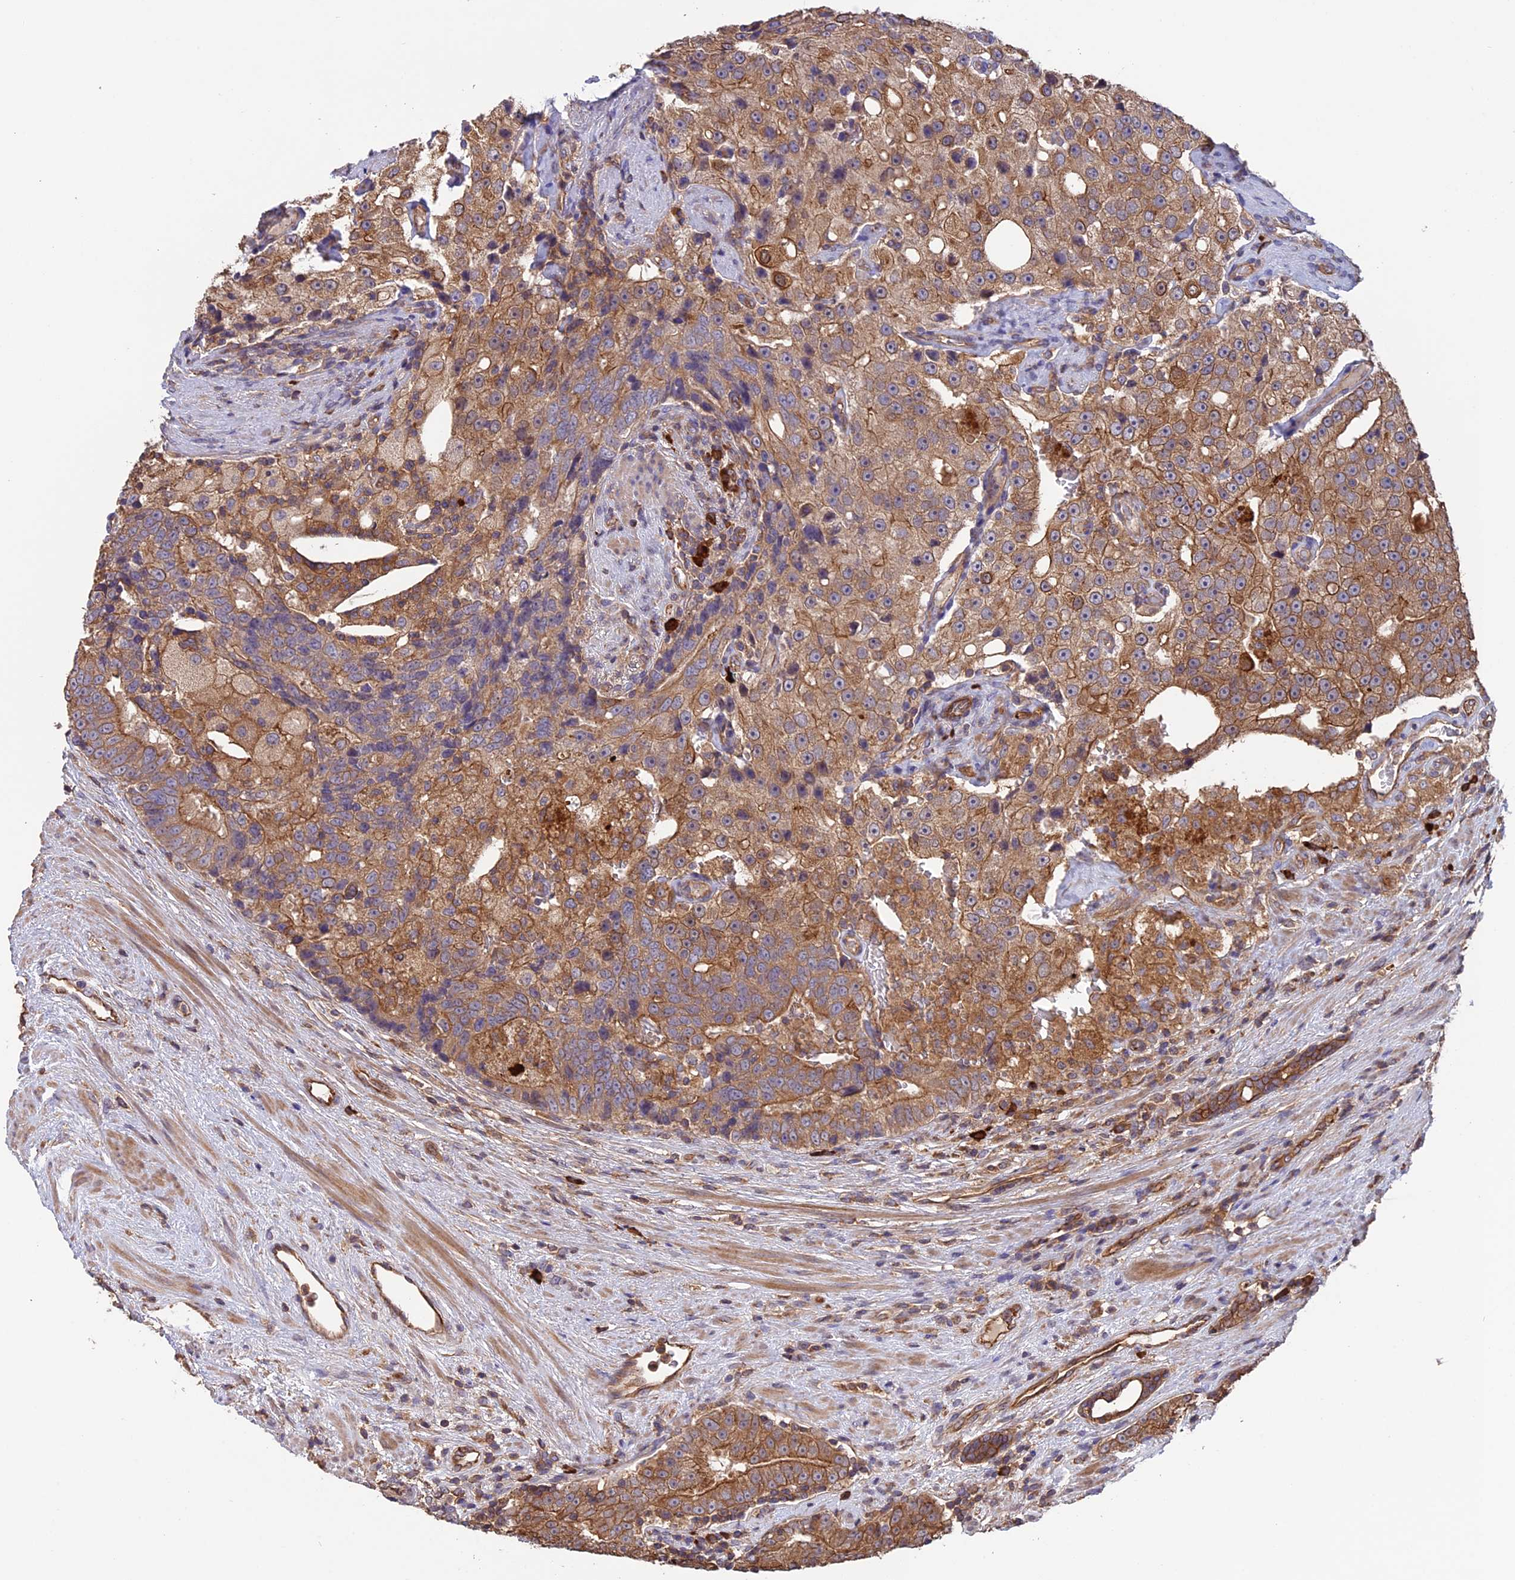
{"staining": {"intensity": "moderate", "quantity": ">75%", "location": "cytoplasmic/membranous"}, "tissue": "prostate cancer", "cell_type": "Tumor cells", "image_type": "cancer", "snomed": [{"axis": "morphology", "description": "Adenocarcinoma, High grade"}, {"axis": "topography", "description": "Prostate"}], "caption": "High-power microscopy captured an immunohistochemistry (IHC) photomicrograph of adenocarcinoma (high-grade) (prostate), revealing moderate cytoplasmic/membranous expression in about >75% of tumor cells.", "gene": "GAS8", "patient": {"sex": "male", "age": 70}}